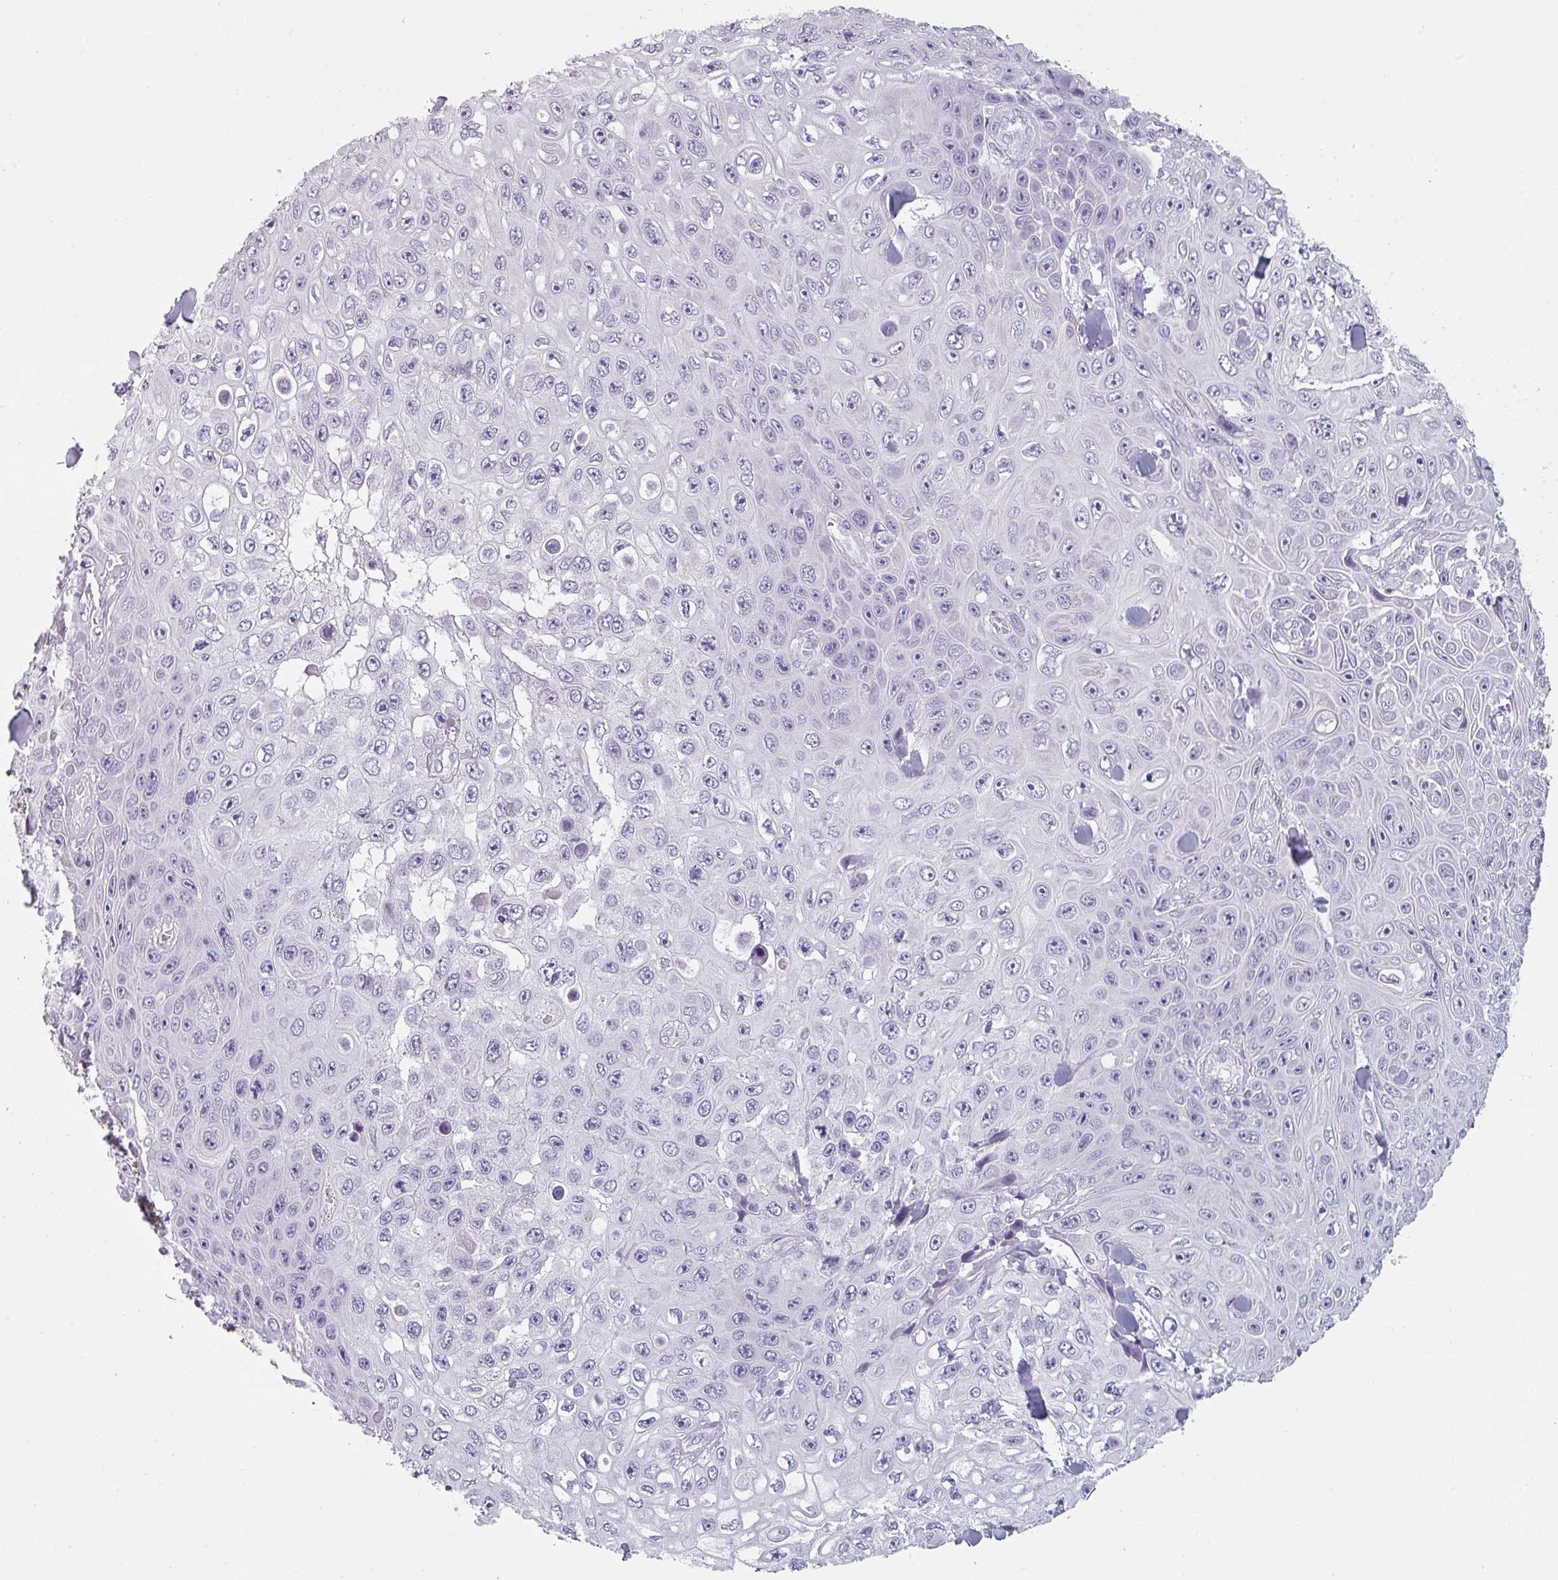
{"staining": {"intensity": "negative", "quantity": "none", "location": "none"}, "tissue": "skin cancer", "cell_type": "Tumor cells", "image_type": "cancer", "snomed": [{"axis": "morphology", "description": "Squamous cell carcinoma, NOS"}, {"axis": "topography", "description": "Skin"}], "caption": "Squamous cell carcinoma (skin) was stained to show a protein in brown. There is no significant positivity in tumor cells. Nuclei are stained in blue.", "gene": "SFTPA1", "patient": {"sex": "male", "age": 82}}